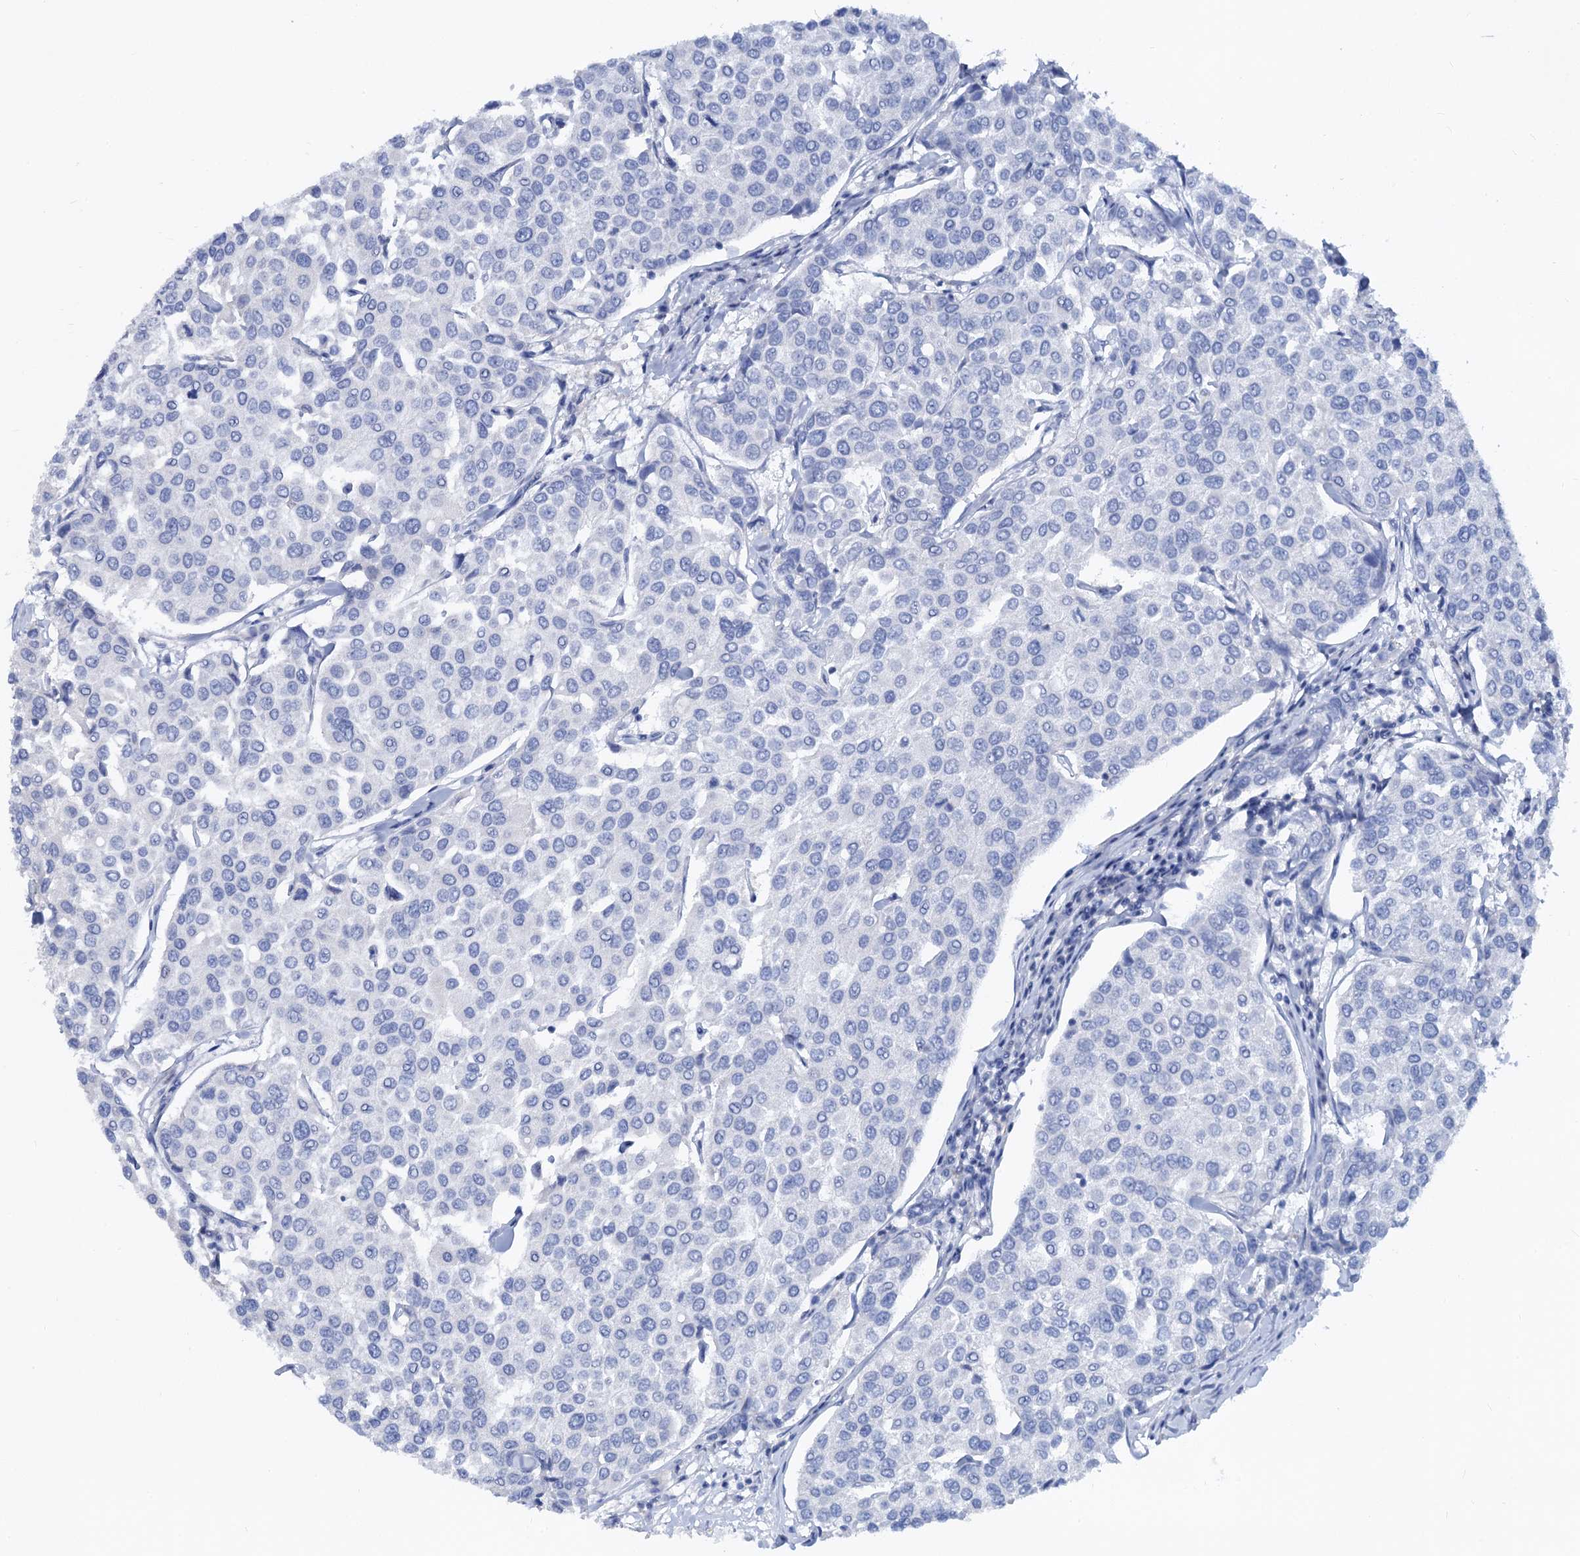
{"staining": {"intensity": "negative", "quantity": "none", "location": "none"}, "tissue": "breast cancer", "cell_type": "Tumor cells", "image_type": "cancer", "snomed": [{"axis": "morphology", "description": "Duct carcinoma"}, {"axis": "topography", "description": "Breast"}], "caption": "Invasive ductal carcinoma (breast) stained for a protein using immunohistochemistry demonstrates no expression tumor cells.", "gene": "RBP3", "patient": {"sex": "female", "age": 55}}